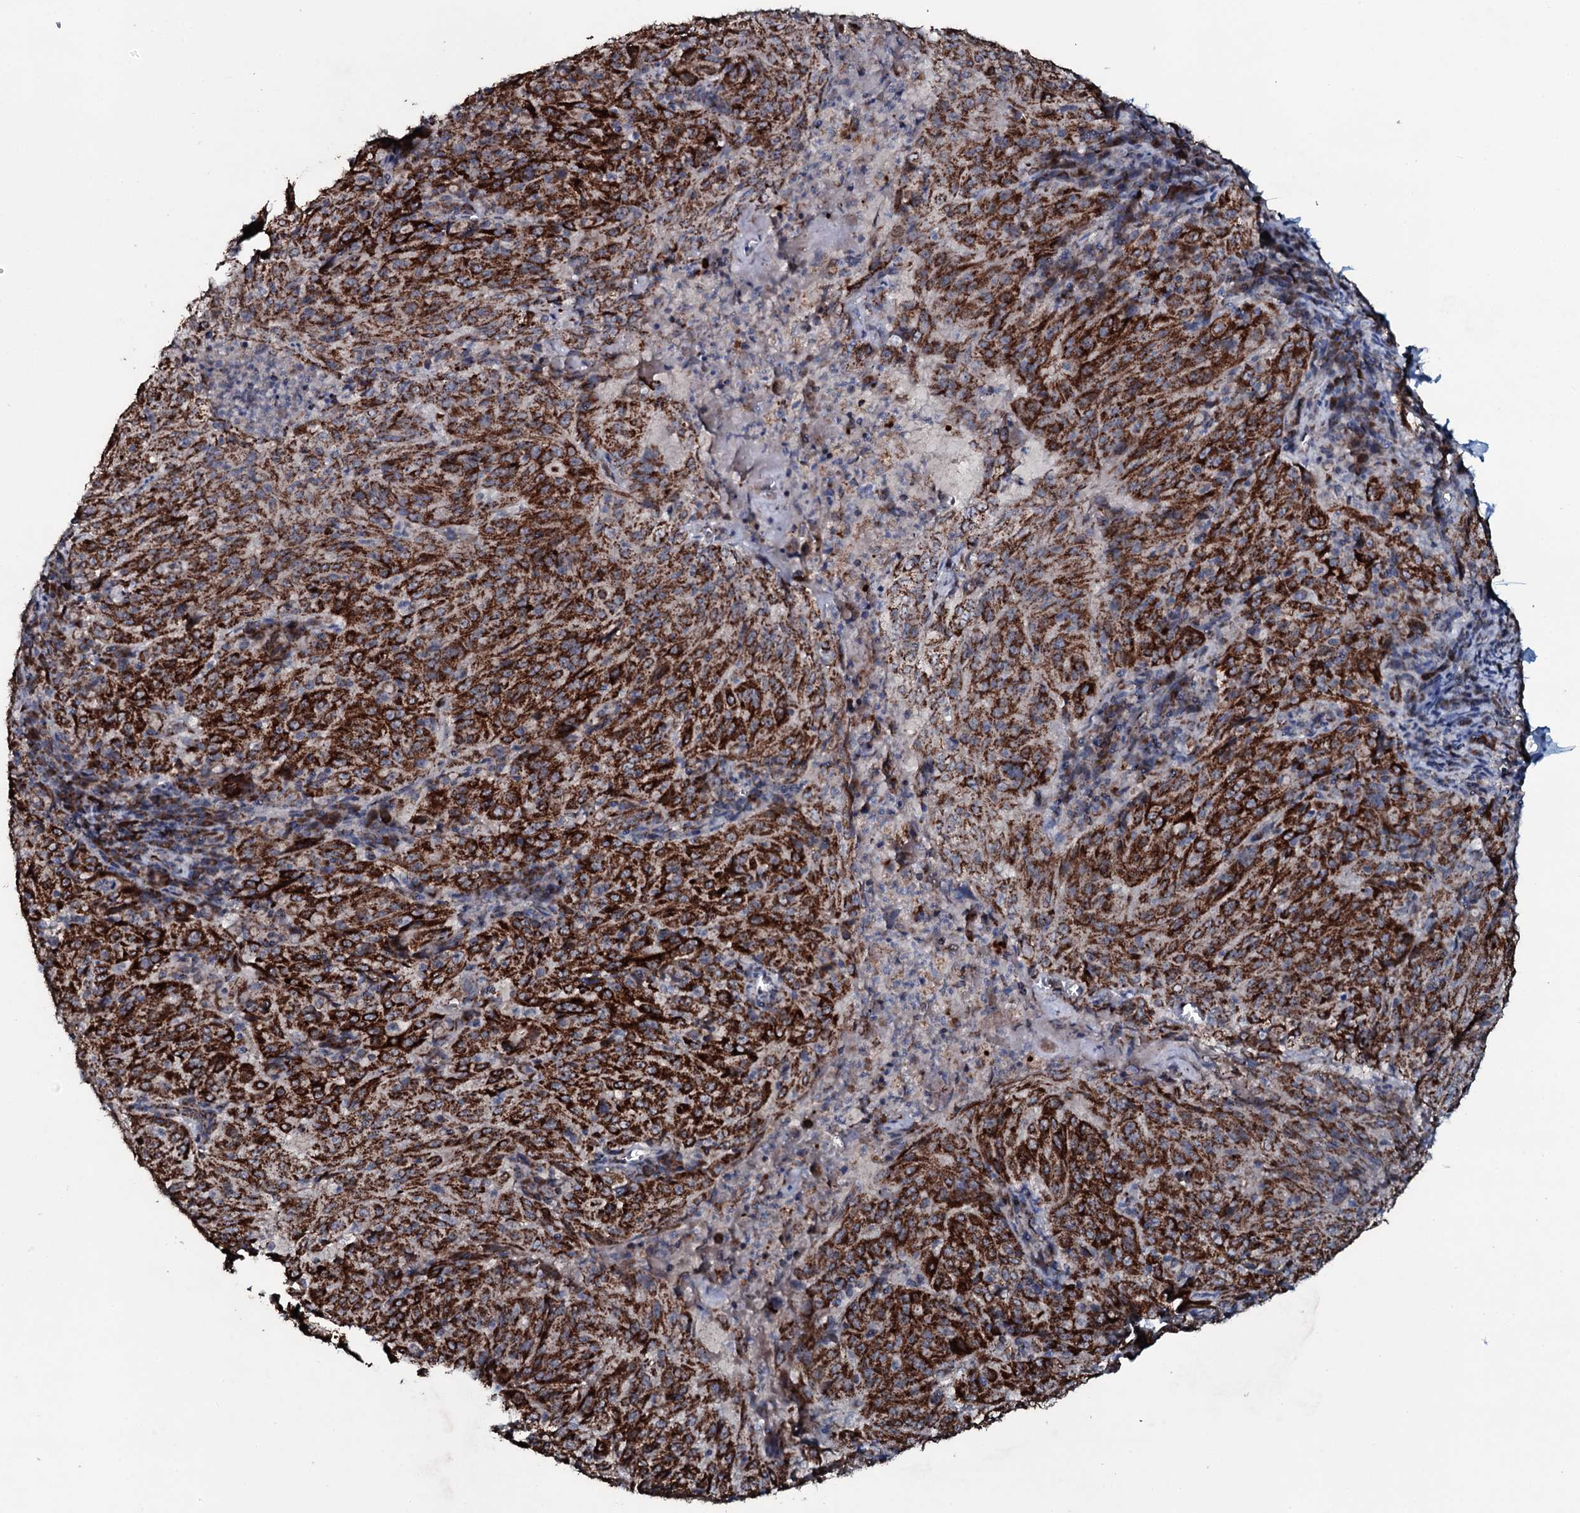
{"staining": {"intensity": "strong", "quantity": ">75%", "location": "cytoplasmic/membranous"}, "tissue": "pancreatic cancer", "cell_type": "Tumor cells", "image_type": "cancer", "snomed": [{"axis": "morphology", "description": "Adenocarcinoma, NOS"}, {"axis": "topography", "description": "Pancreas"}], "caption": "Pancreatic cancer stained with a brown dye displays strong cytoplasmic/membranous positive expression in approximately >75% of tumor cells.", "gene": "DYNC2I2", "patient": {"sex": "male", "age": 63}}